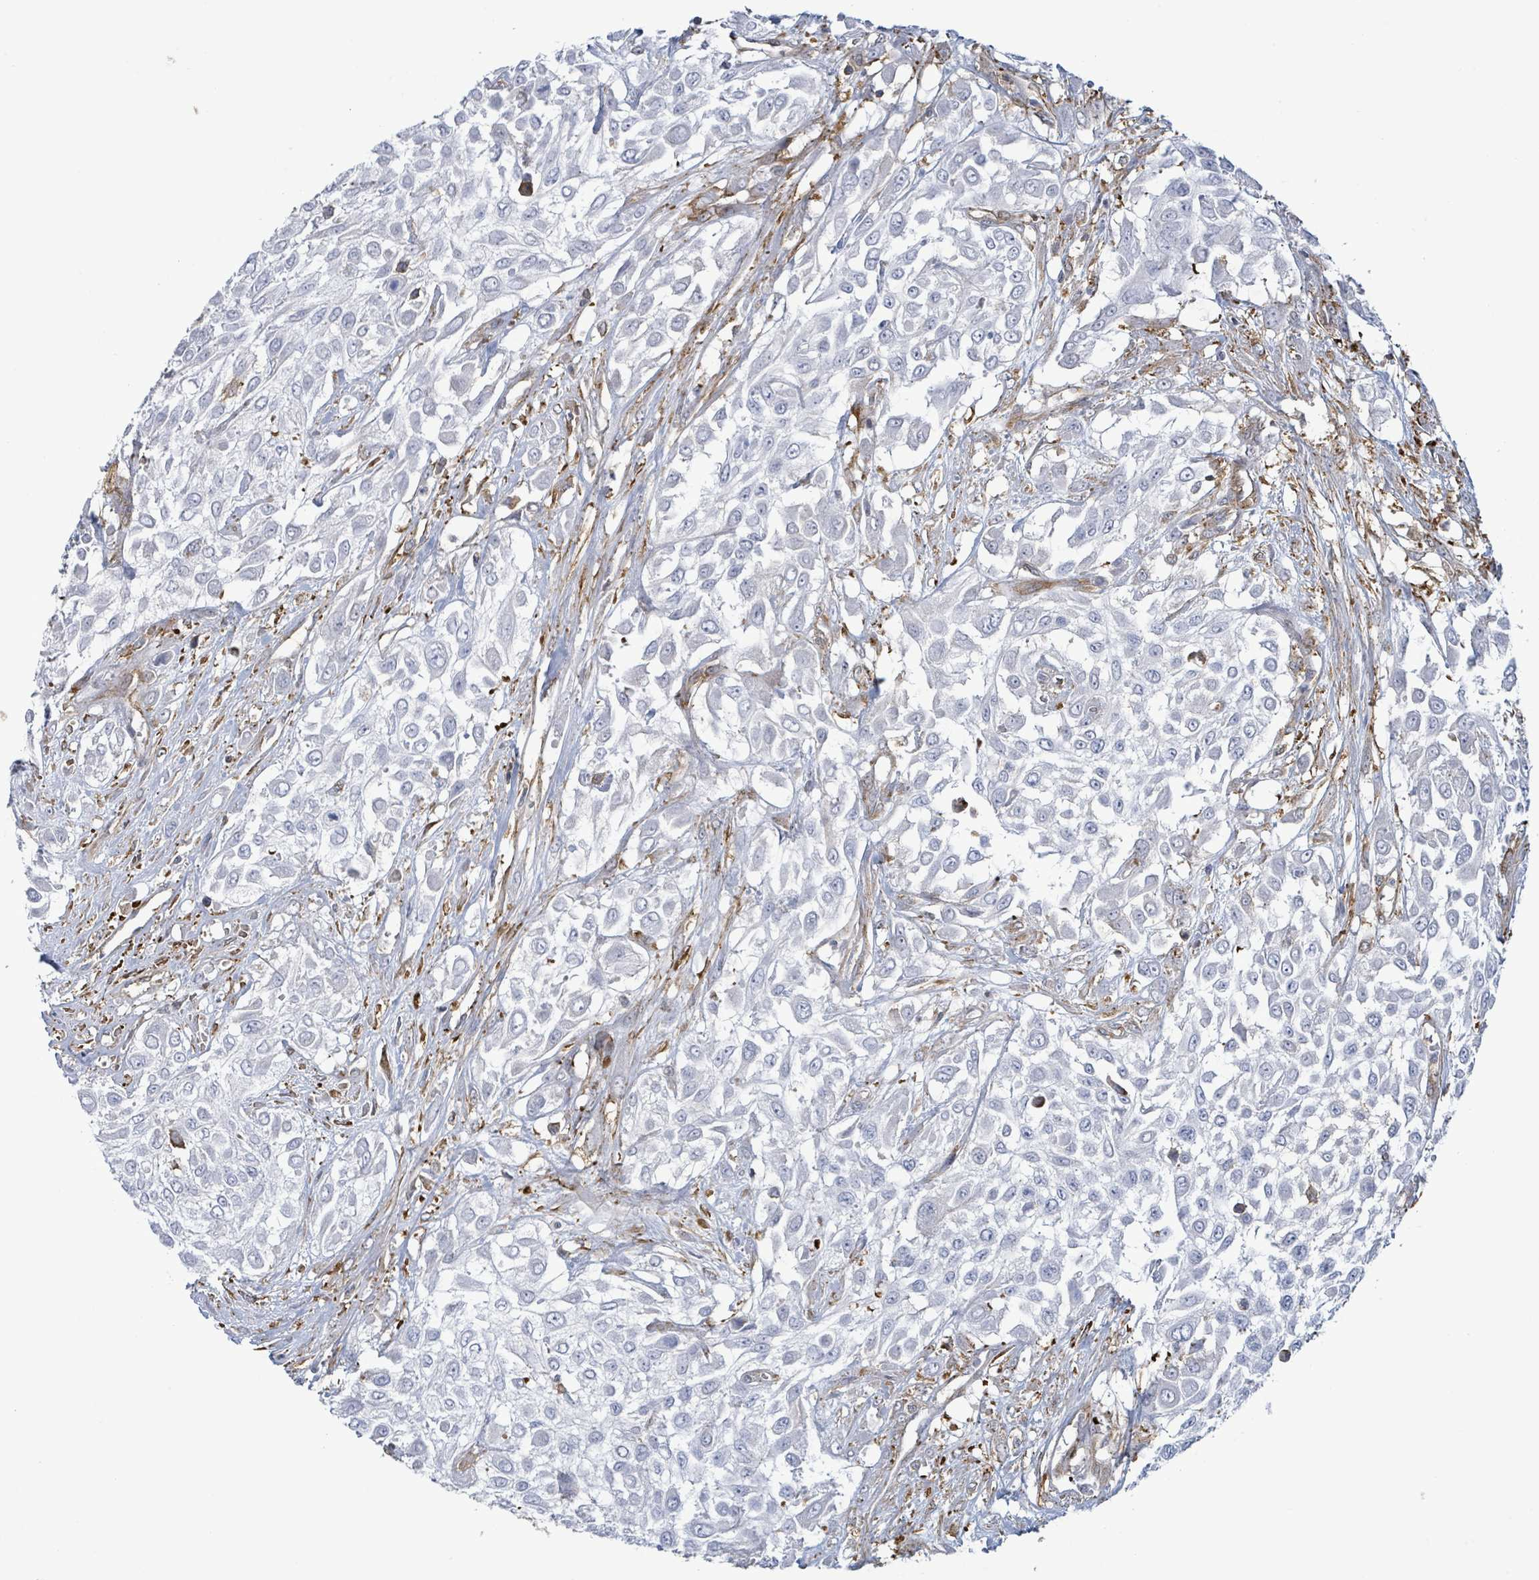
{"staining": {"intensity": "negative", "quantity": "none", "location": "none"}, "tissue": "urothelial cancer", "cell_type": "Tumor cells", "image_type": "cancer", "snomed": [{"axis": "morphology", "description": "Urothelial carcinoma, High grade"}, {"axis": "topography", "description": "Urinary bladder"}], "caption": "Human urothelial cancer stained for a protein using immunohistochemistry (IHC) exhibits no positivity in tumor cells.", "gene": "EGFL7", "patient": {"sex": "male", "age": 57}}